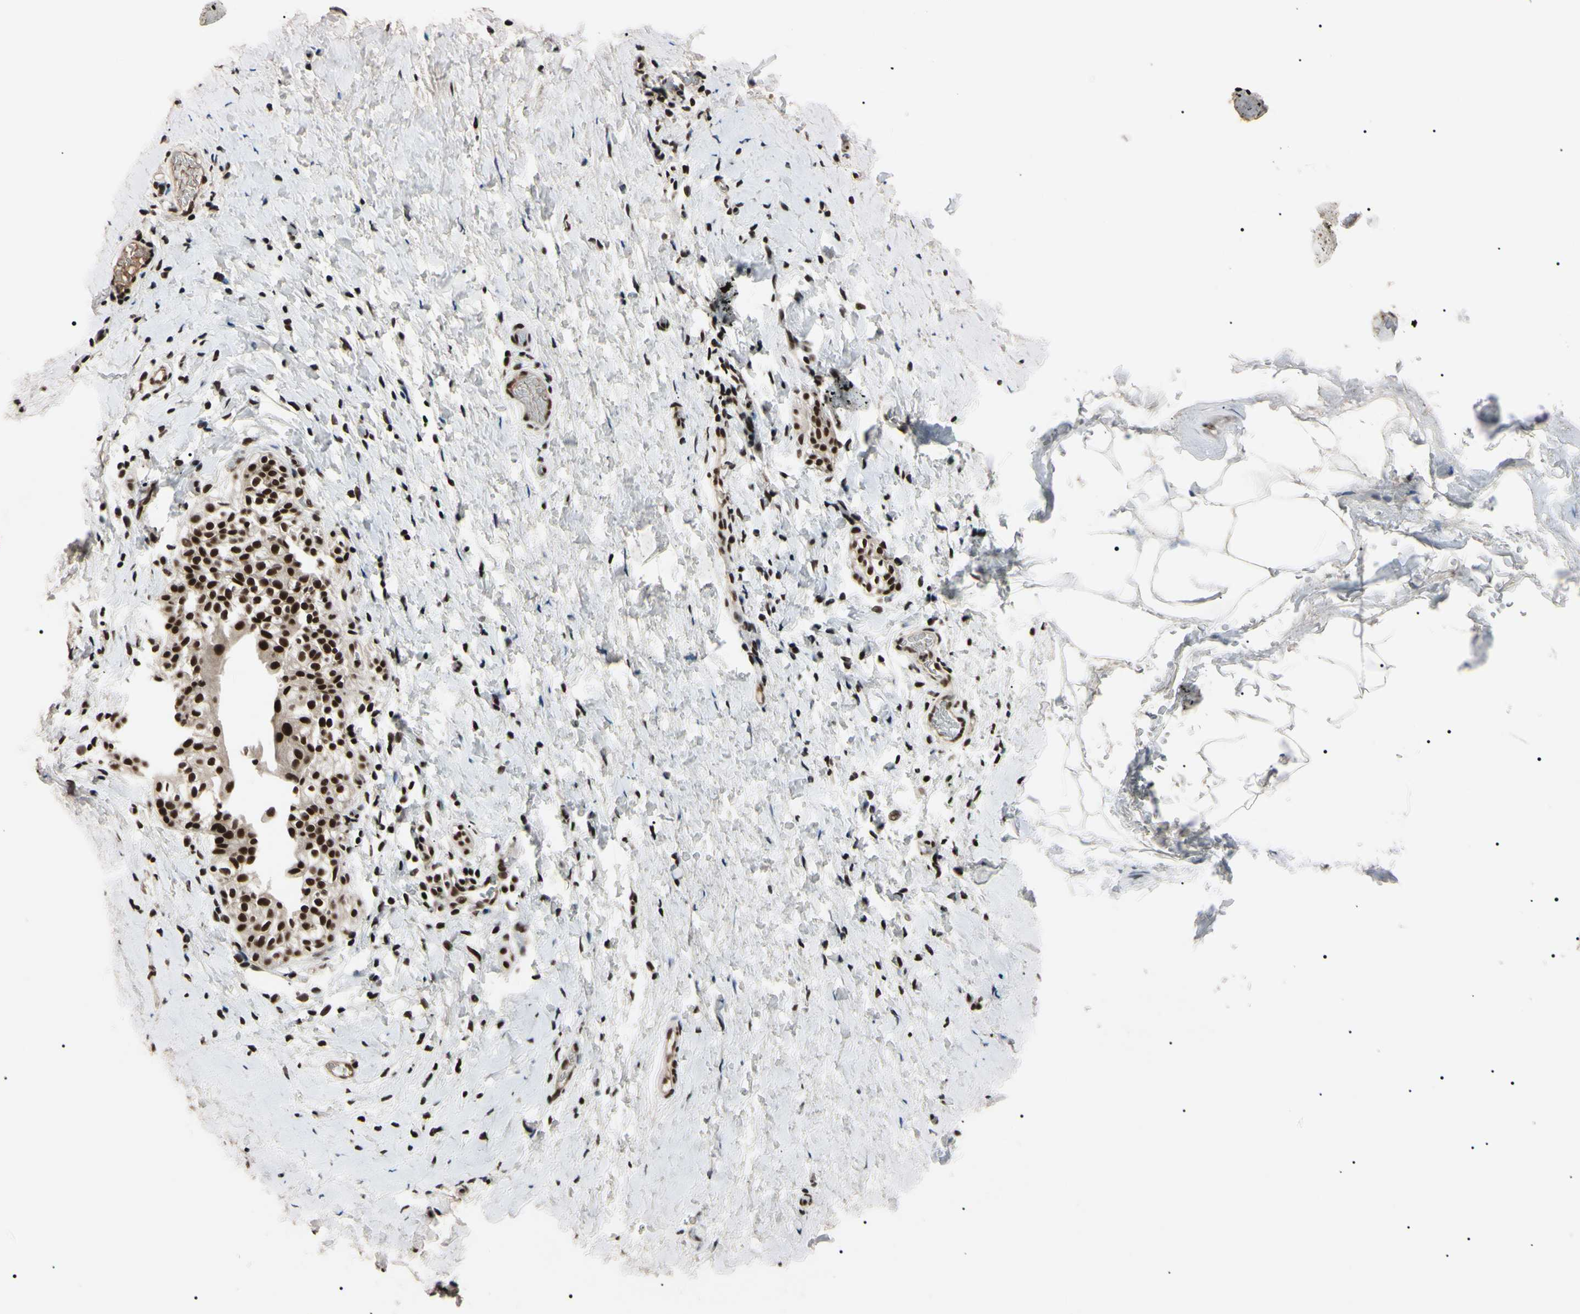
{"staining": {"intensity": "weak", "quantity": "25%-75%", "location": "nuclear"}, "tissue": "smooth muscle", "cell_type": "Smooth muscle cells", "image_type": "normal", "snomed": [{"axis": "morphology", "description": "Normal tissue, NOS"}, {"axis": "topography", "description": "Smooth muscle"}], "caption": "Brown immunohistochemical staining in unremarkable human smooth muscle exhibits weak nuclear expression in approximately 25%-75% of smooth muscle cells.", "gene": "YY1", "patient": {"sex": "male", "age": 16}}